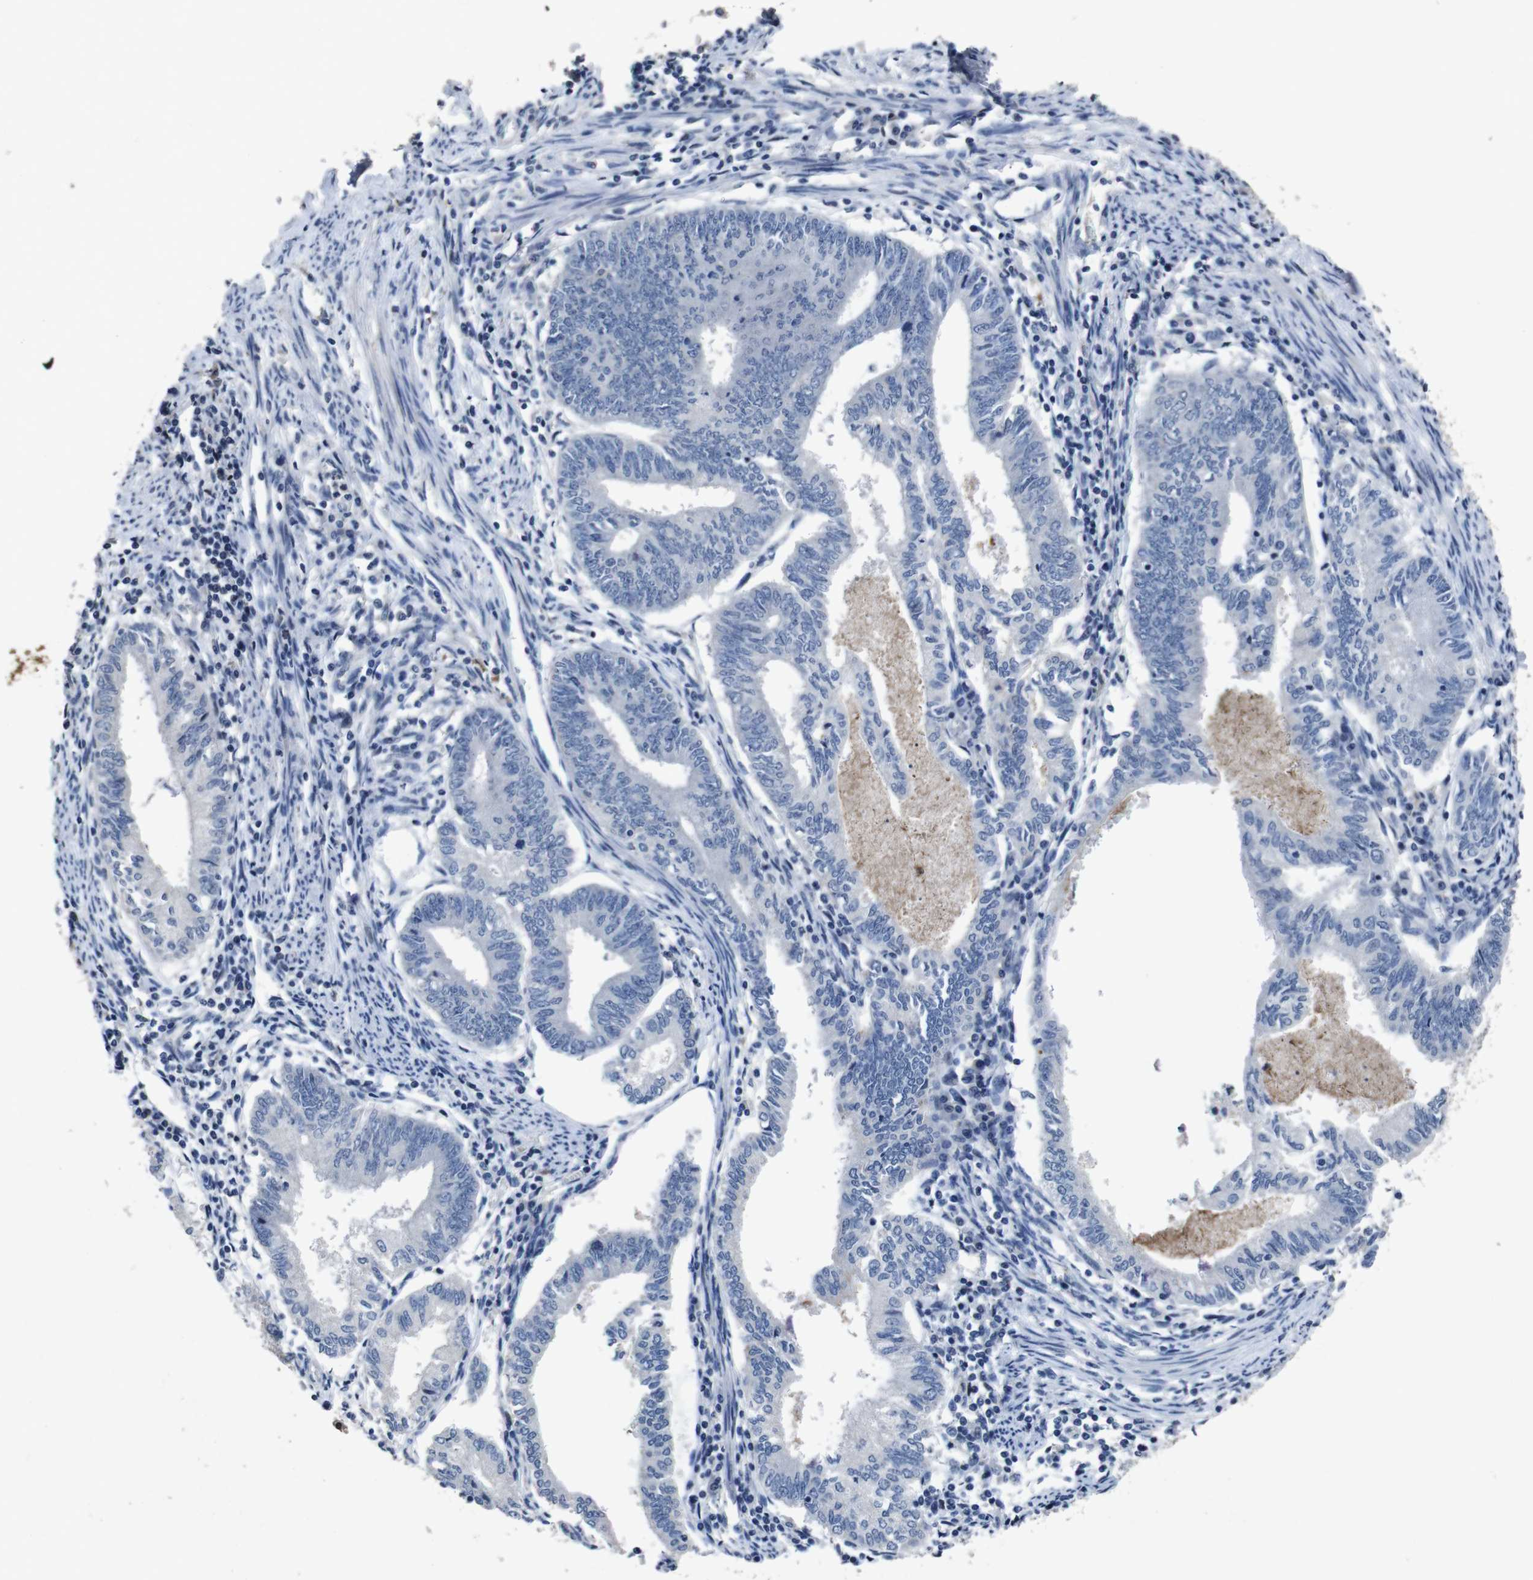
{"staining": {"intensity": "negative", "quantity": "none", "location": "none"}, "tissue": "endometrial cancer", "cell_type": "Tumor cells", "image_type": "cancer", "snomed": [{"axis": "morphology", "description": "Adenocarcinoma, NOS"}, {"axis": "topography", "description": "Endometrium"}], "caption": "Immunohistochemistry micrograph of neoplastic tissue: human endometrial adenocarcinoma stained with DAB reveals no significant protein expression in tumor cells.", "gene": "AKT3", "patient": {"sex": "female", "age": 86}}